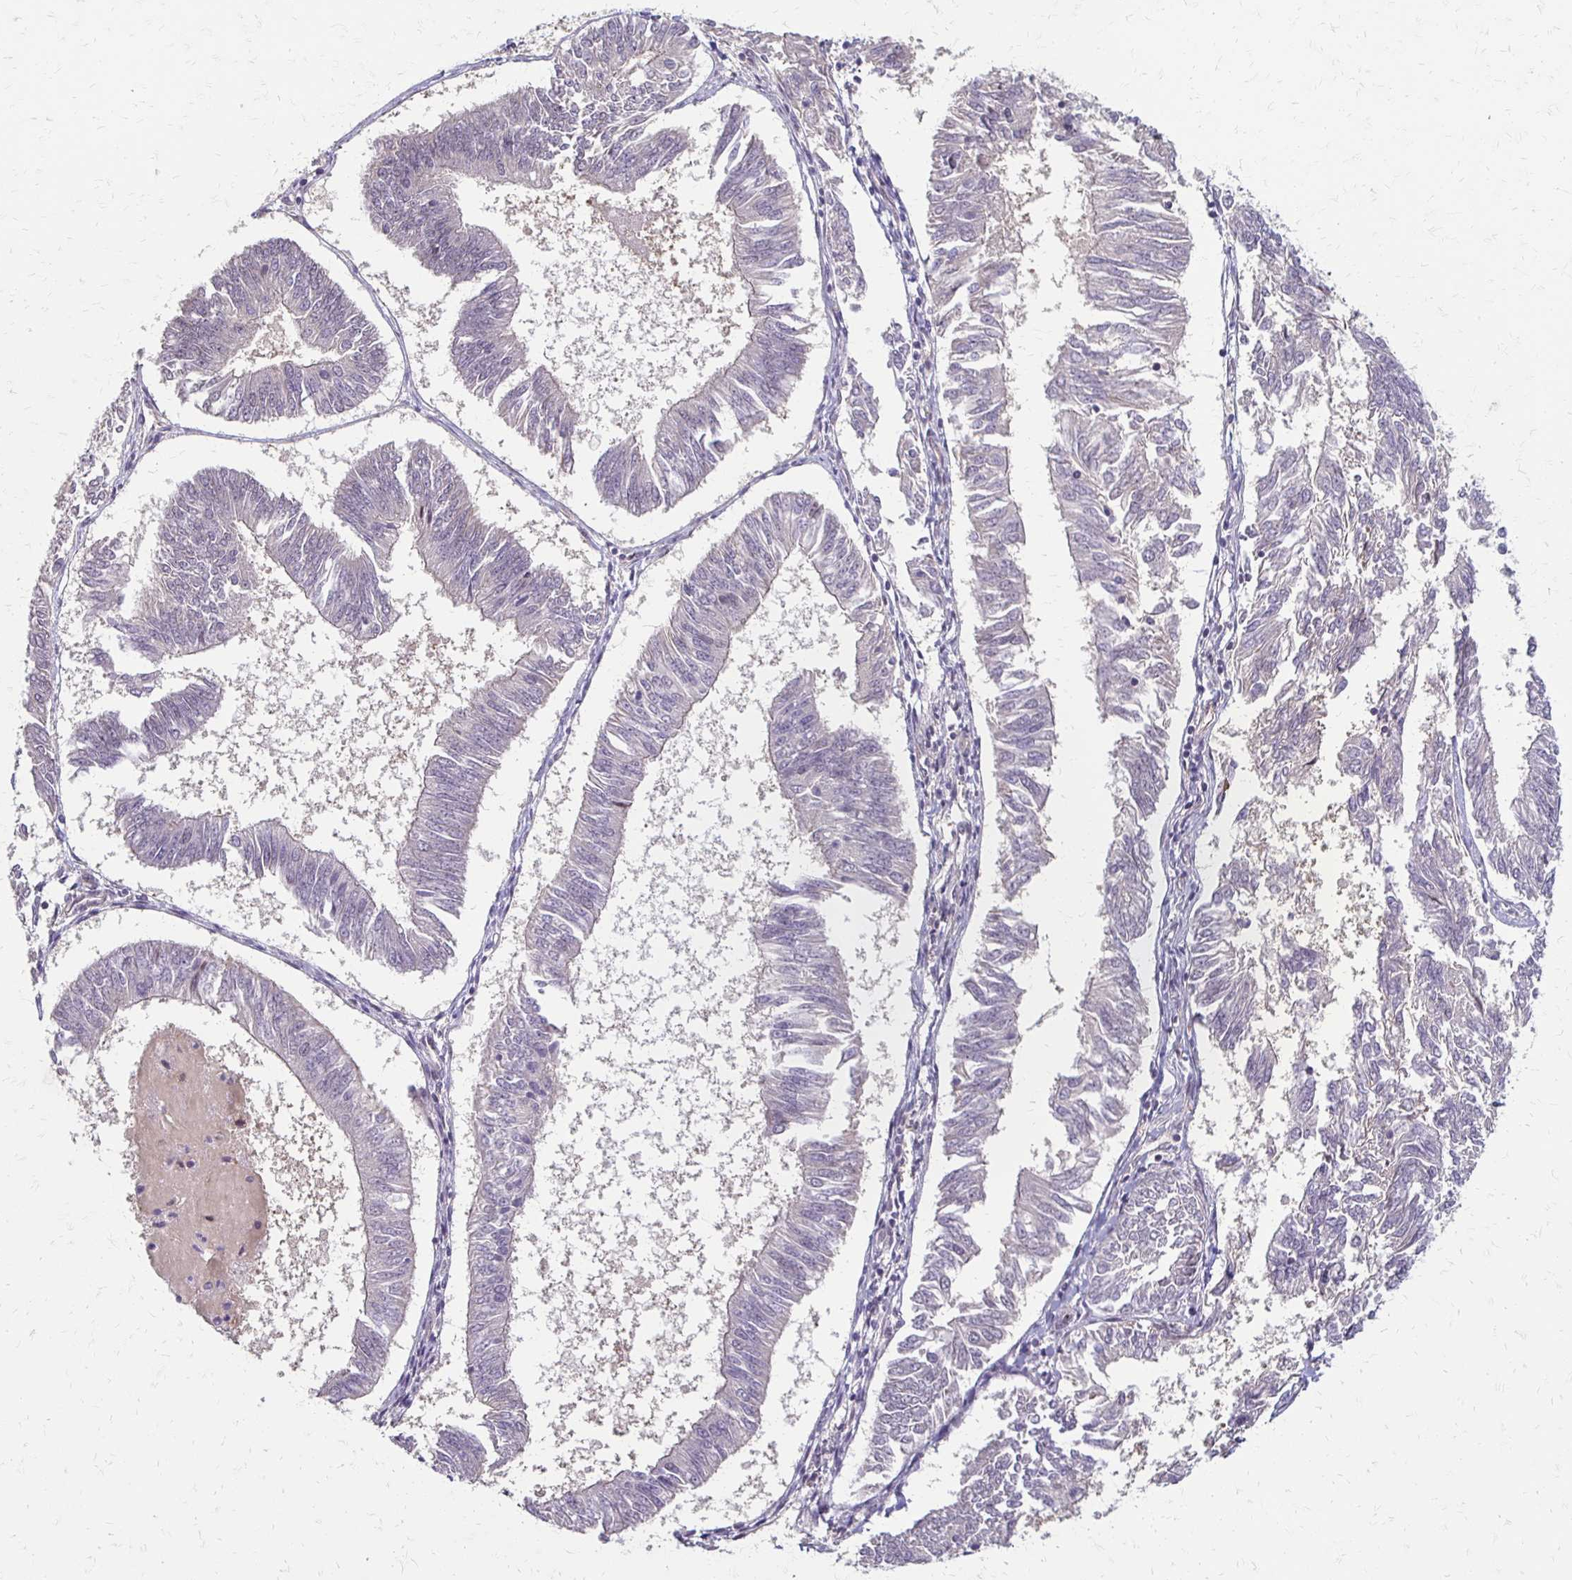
{"staining": {"intensity": "negative", "quantity": "none", "location": "none"}, "tissue": "endometrial cancer", "cell_type": "Tumor cells", "image_type": "cancer", "snomed": [{"axis": "morphology", "description": "Adenocarcinoma, NOS"}, {"axis": "topography", "description": "Endometrium"}], "caption": "Tumor cells show no significant expression in endometrial cancer (adenocarcinoma).", "gene": "CFL2", "patient": {"sex": "female", "age": 58}}